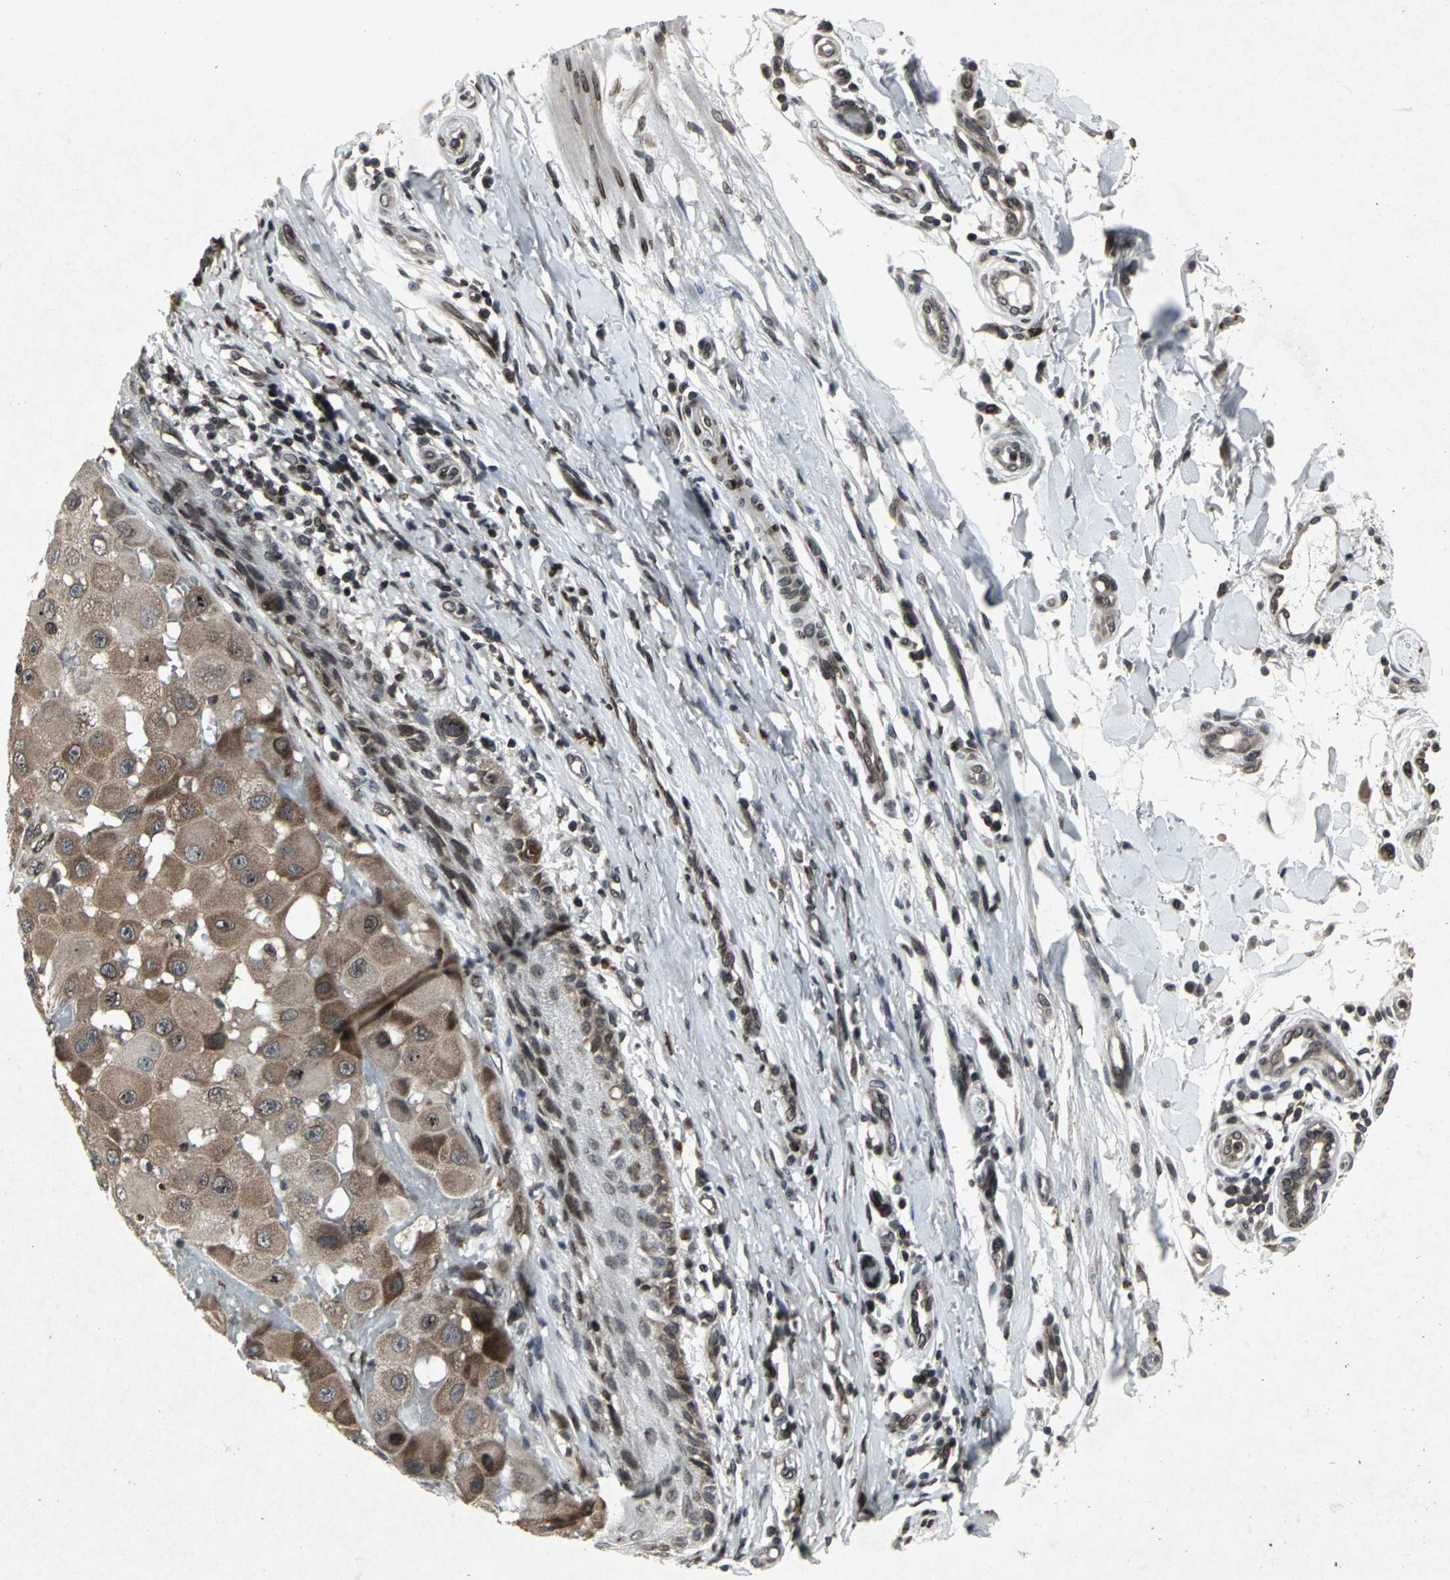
{"staining": {"intensity": "strong", "quantity": ">75%", "location": "cytoplasmic/membranous"}, "tissue": "melanoma", "cell_type": "Tumor cells", "image_type": "cancer", "snomed": [{"axis": "morphology", "description": "Malignant melanoma, NOS"}, {"axis": "topography", "description": "Skin"}], "caption": "DAB (3,3'-diaminobenzidine) immunohistochemical staining of human melanoma demonstrates strong cytoplasmic/membranous protein expression in approximately >75% of tumor cells.", "gene": "SH2B3", "patient": {"sex": "female", "age": 81}}